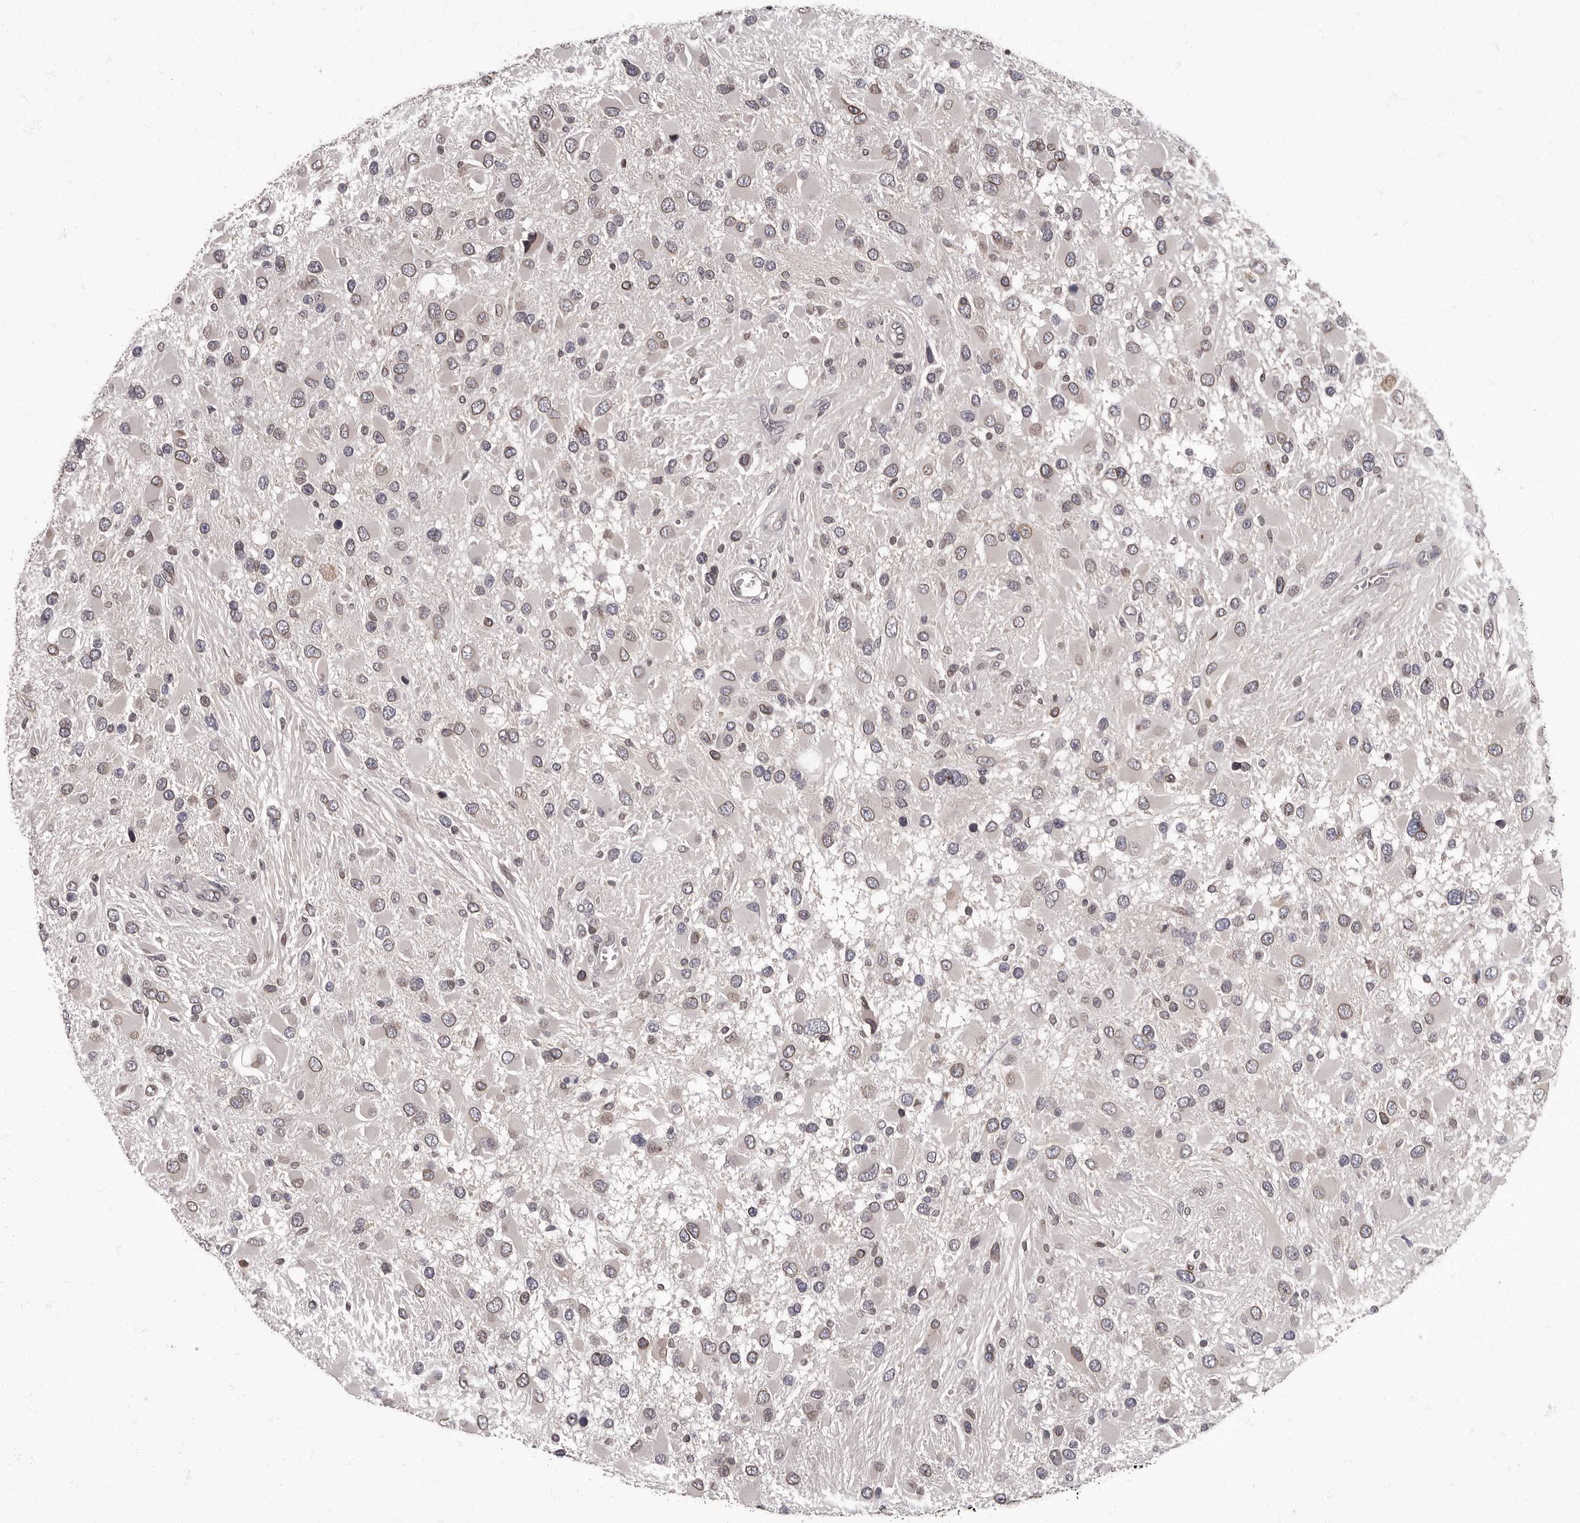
{"staining": {"intensity": "weak", "quantity": ">75%", "location": "nuclear"}, "tissue": "glioma", "cell_type": "Tumor cells", "image_type": "cancer", "snomed": [{"axis": "morphology", "description": "Glioma, malignant, High grade"}, {"axis": "topography", "description": "Brain"}], "caption": "High-power microscopy captured an IHC image of malignant glioma (high-grade), revealing weak nuclear positivity in approximately >75% of tumor cells.", "gene": "C1orf50", "patient": {"sex": "male", "age": 53}}